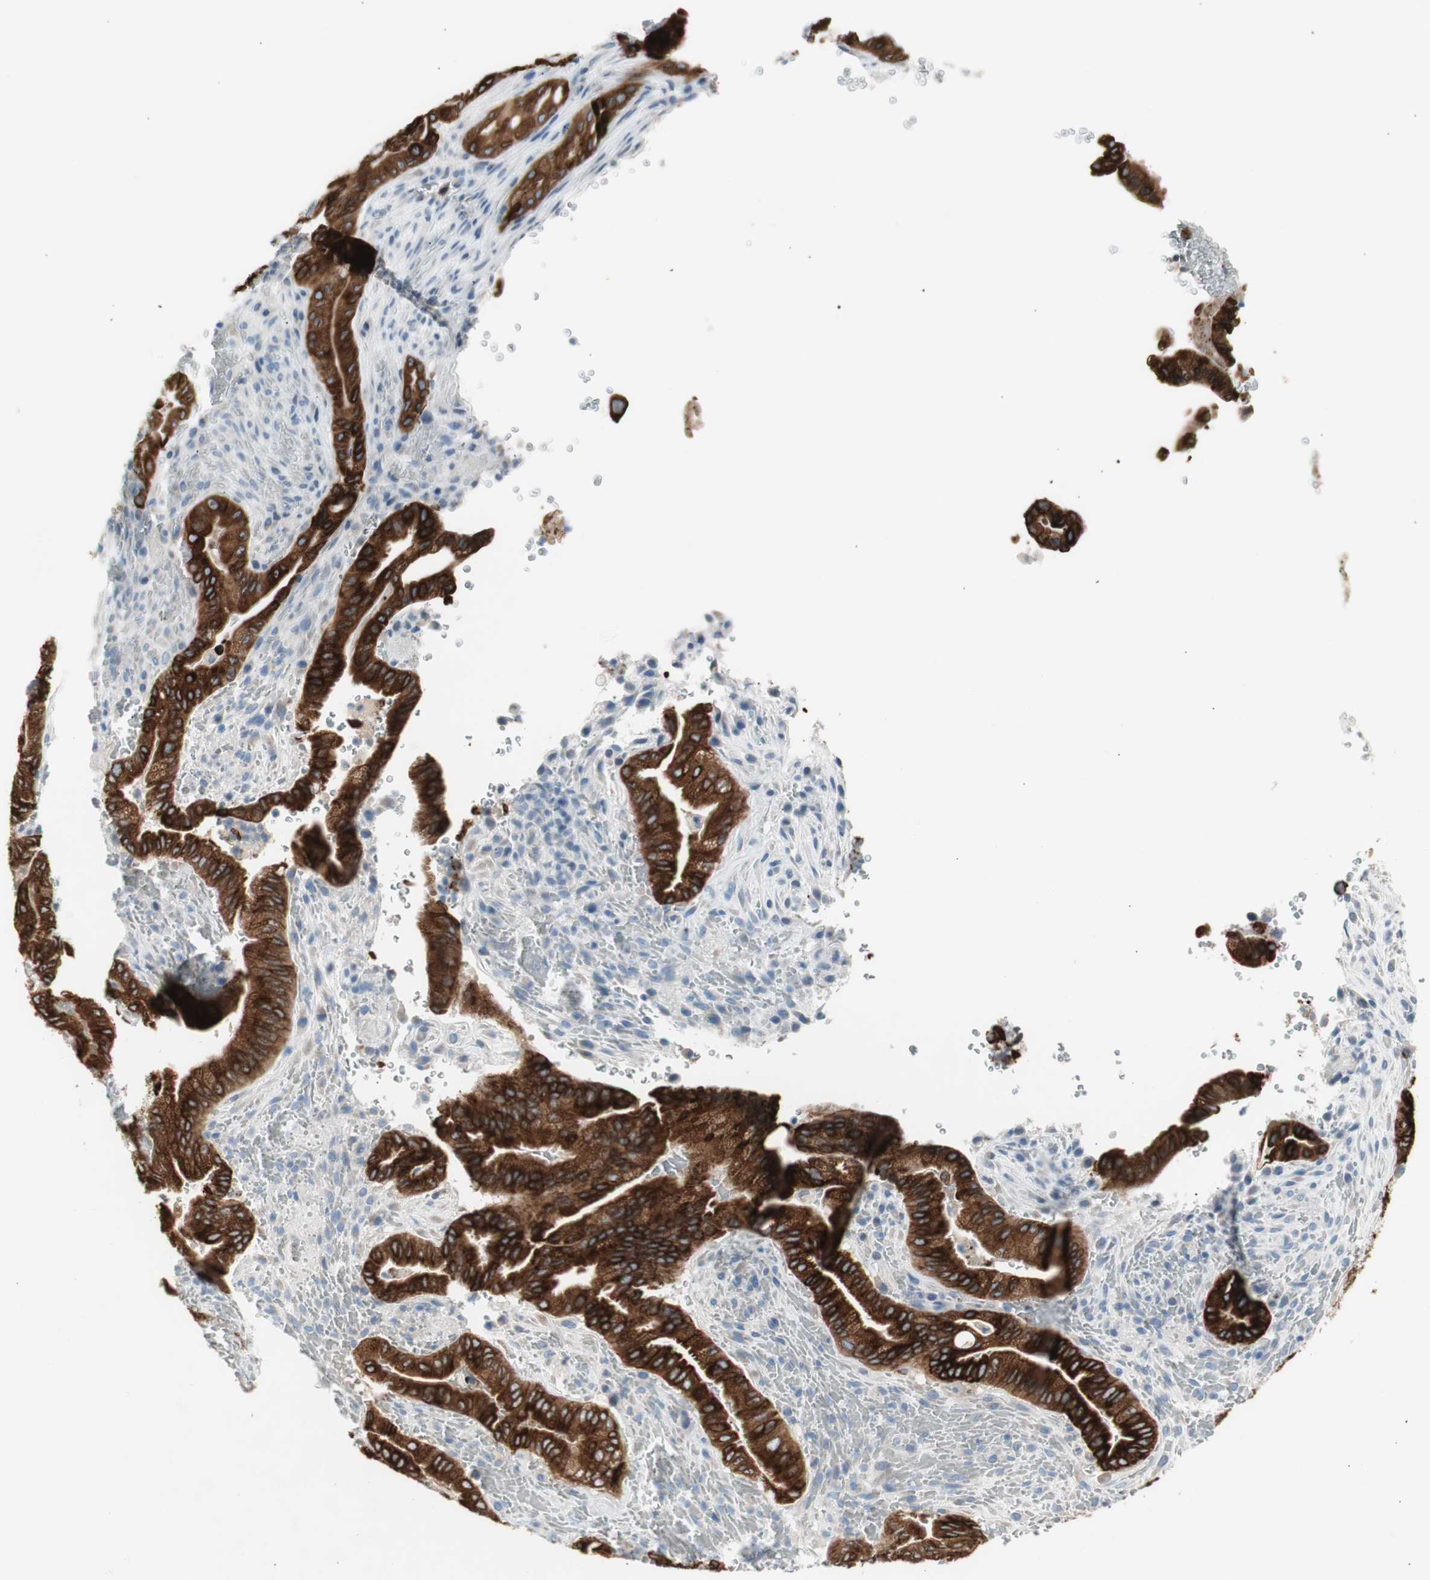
{"staining": {"intensity": "strong", "quantity": ">75%", "location": "cytoplasmic/membranous"}, "tissue": "liver cancer", "cell_type": "Tumor cells", "image_type": "cancer", "snomed": [{"axis": "morphology", "description": "Cholangiocarcinoma"}, {"axis": "topography", "description": "Liver"}], "caption": "Immunohistochemical staining of human liver cancer (cholangiocarcinoma) shows high levels of strong cytoplasmic/membranous protein staining in about >75% of tumor cells. (Brightfield microscopy of DAB IHC at high magnification).", "gene": "AGR2", "patient": {"sex": "female", "age": 68}}